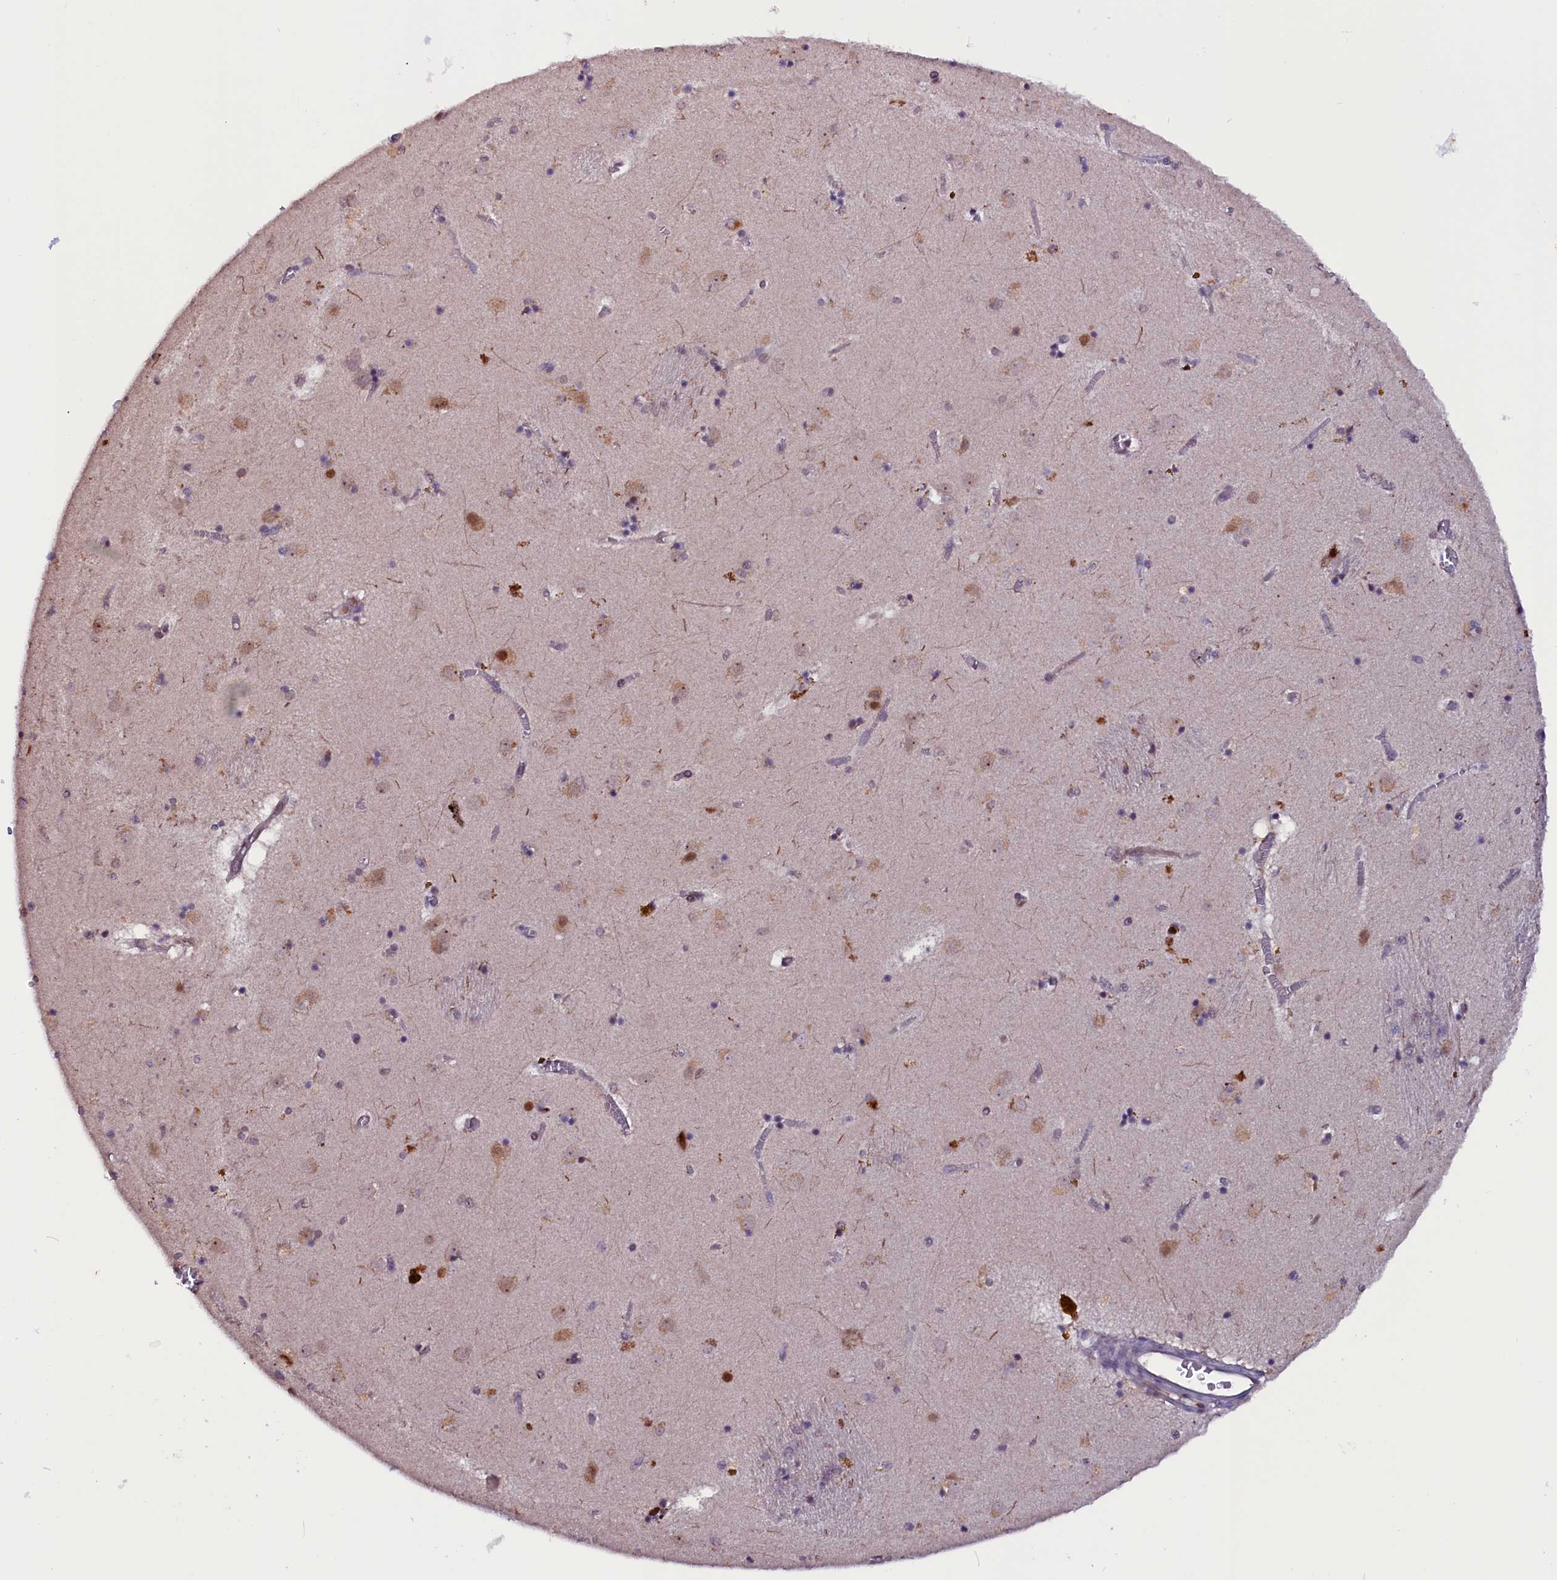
{"staining": {"intensity": "weak", "quantity": "<25%", "location": "cytoplasmic/membranous"}, "tissue": "caudate", "cell_type": "Glial cells", "image_type": "normal", "snomed": [{"axis": "morphology", "description": "Normal tissue, NOS"}, {"axis": "topography", "description": "Lateral ventricle wall"}], "caption": "IHC of benign human caudate displays no positivity in glial cells. (Stains: DAB (3,3'-diaminobenzidine) IHC with hematoxylin counter stain, Microscopy: brightfield microscopy at high magnification).", "gene": "RNMT", "patient": {"sex": "male", "age": 70}}